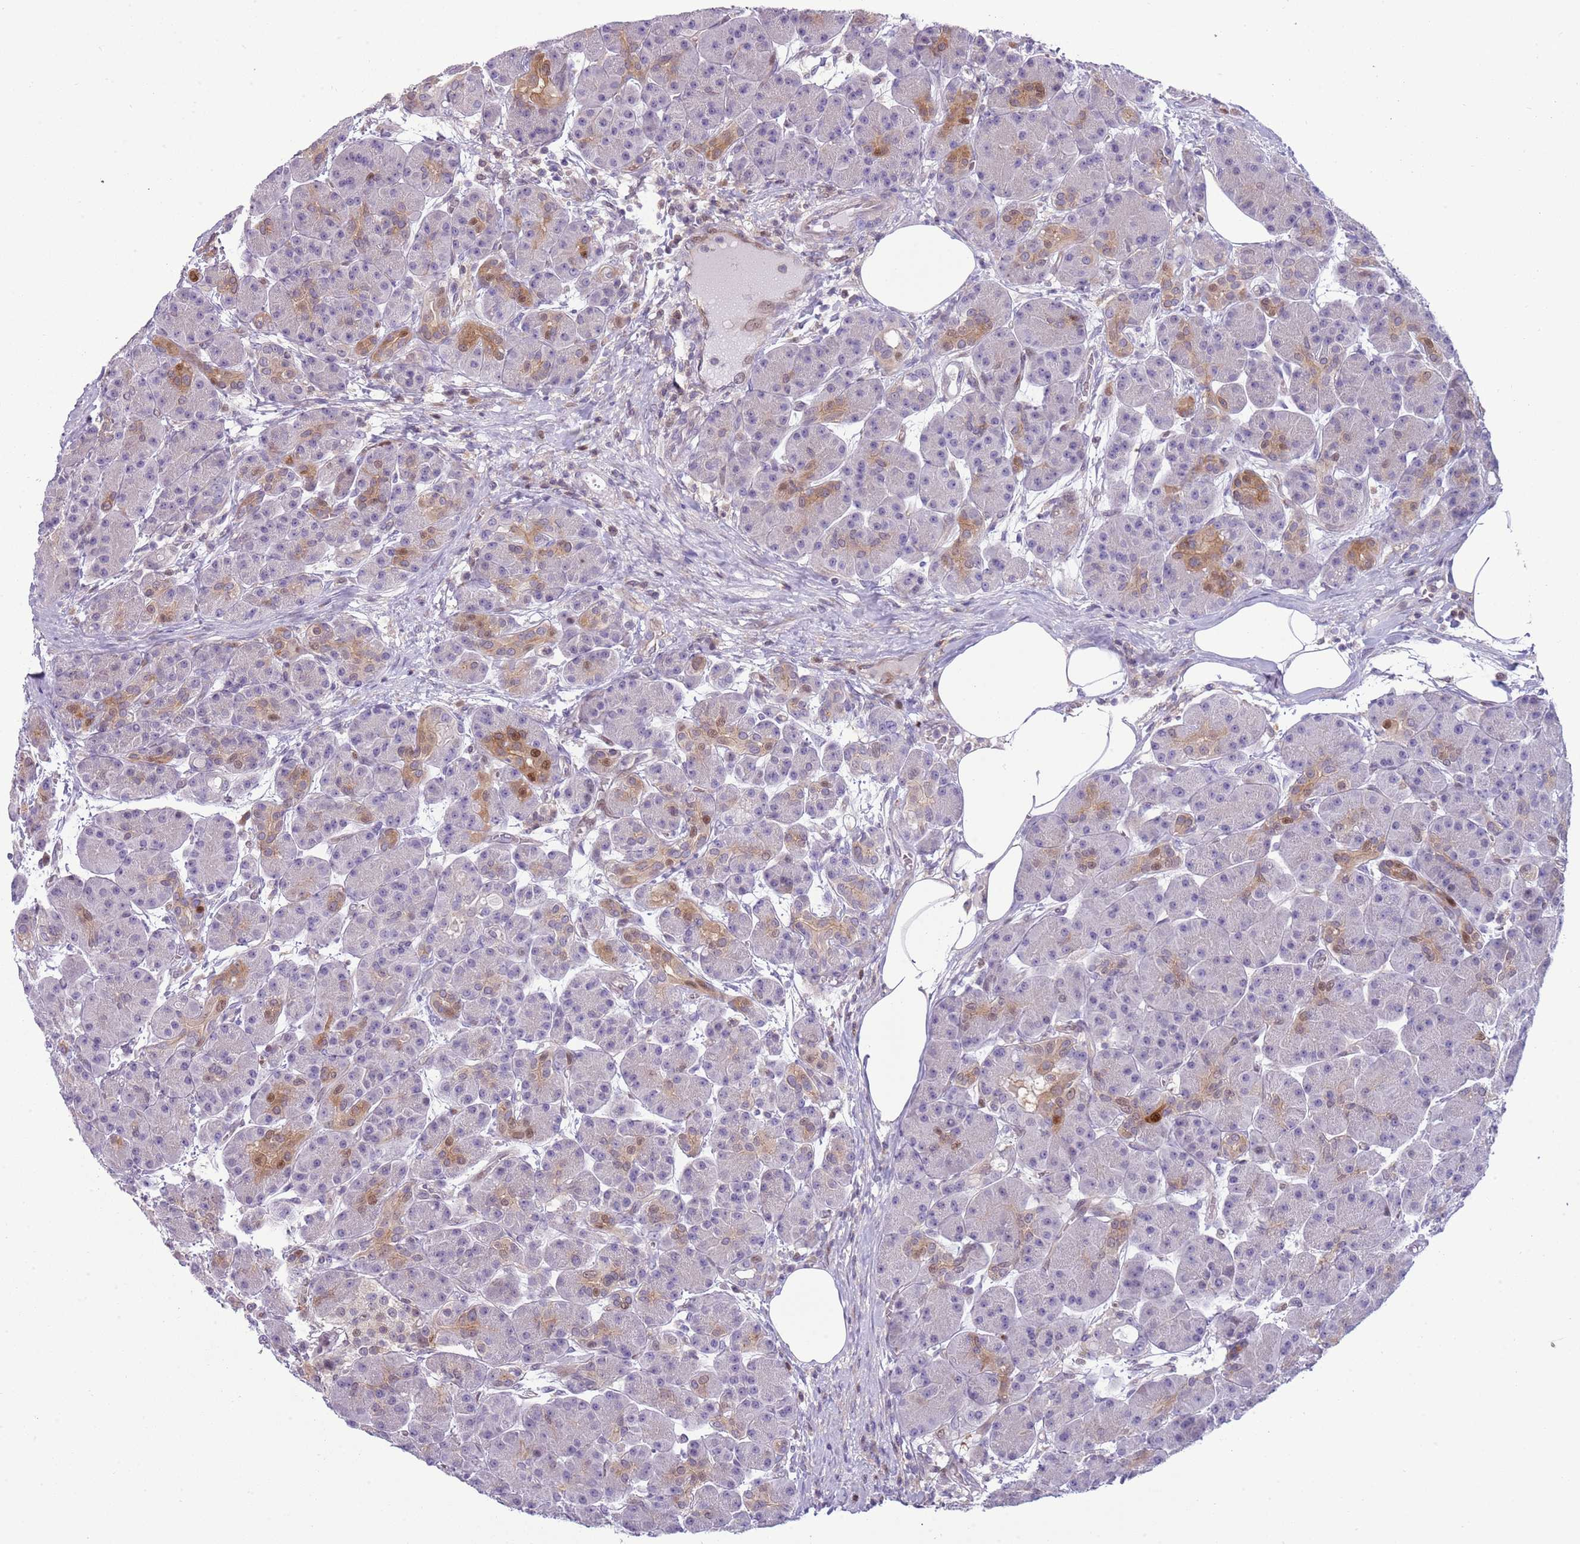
{"staining": {"intensity": "moderate", "quantity": "<25%", "location": "cytoplasmic/membranous,nuclear"}, "tissue": "pancreas", "cell_type": "Exocrine glandular cells", "image_type": "normal", "snomed": [{"axis": "morphology", "description": "Normal tissue, NOS"}, {"axis": "topography", "description": "Pancreas"}], "caption": "Immunohistochemical staining of benign pancreas displays low levels of moderate cytoplasmic/membranous,nuclear staining in about <25% of exocrine glandular cells.", "gene": "NBPF4", "patient": {"sex": "male", "age": 63}}